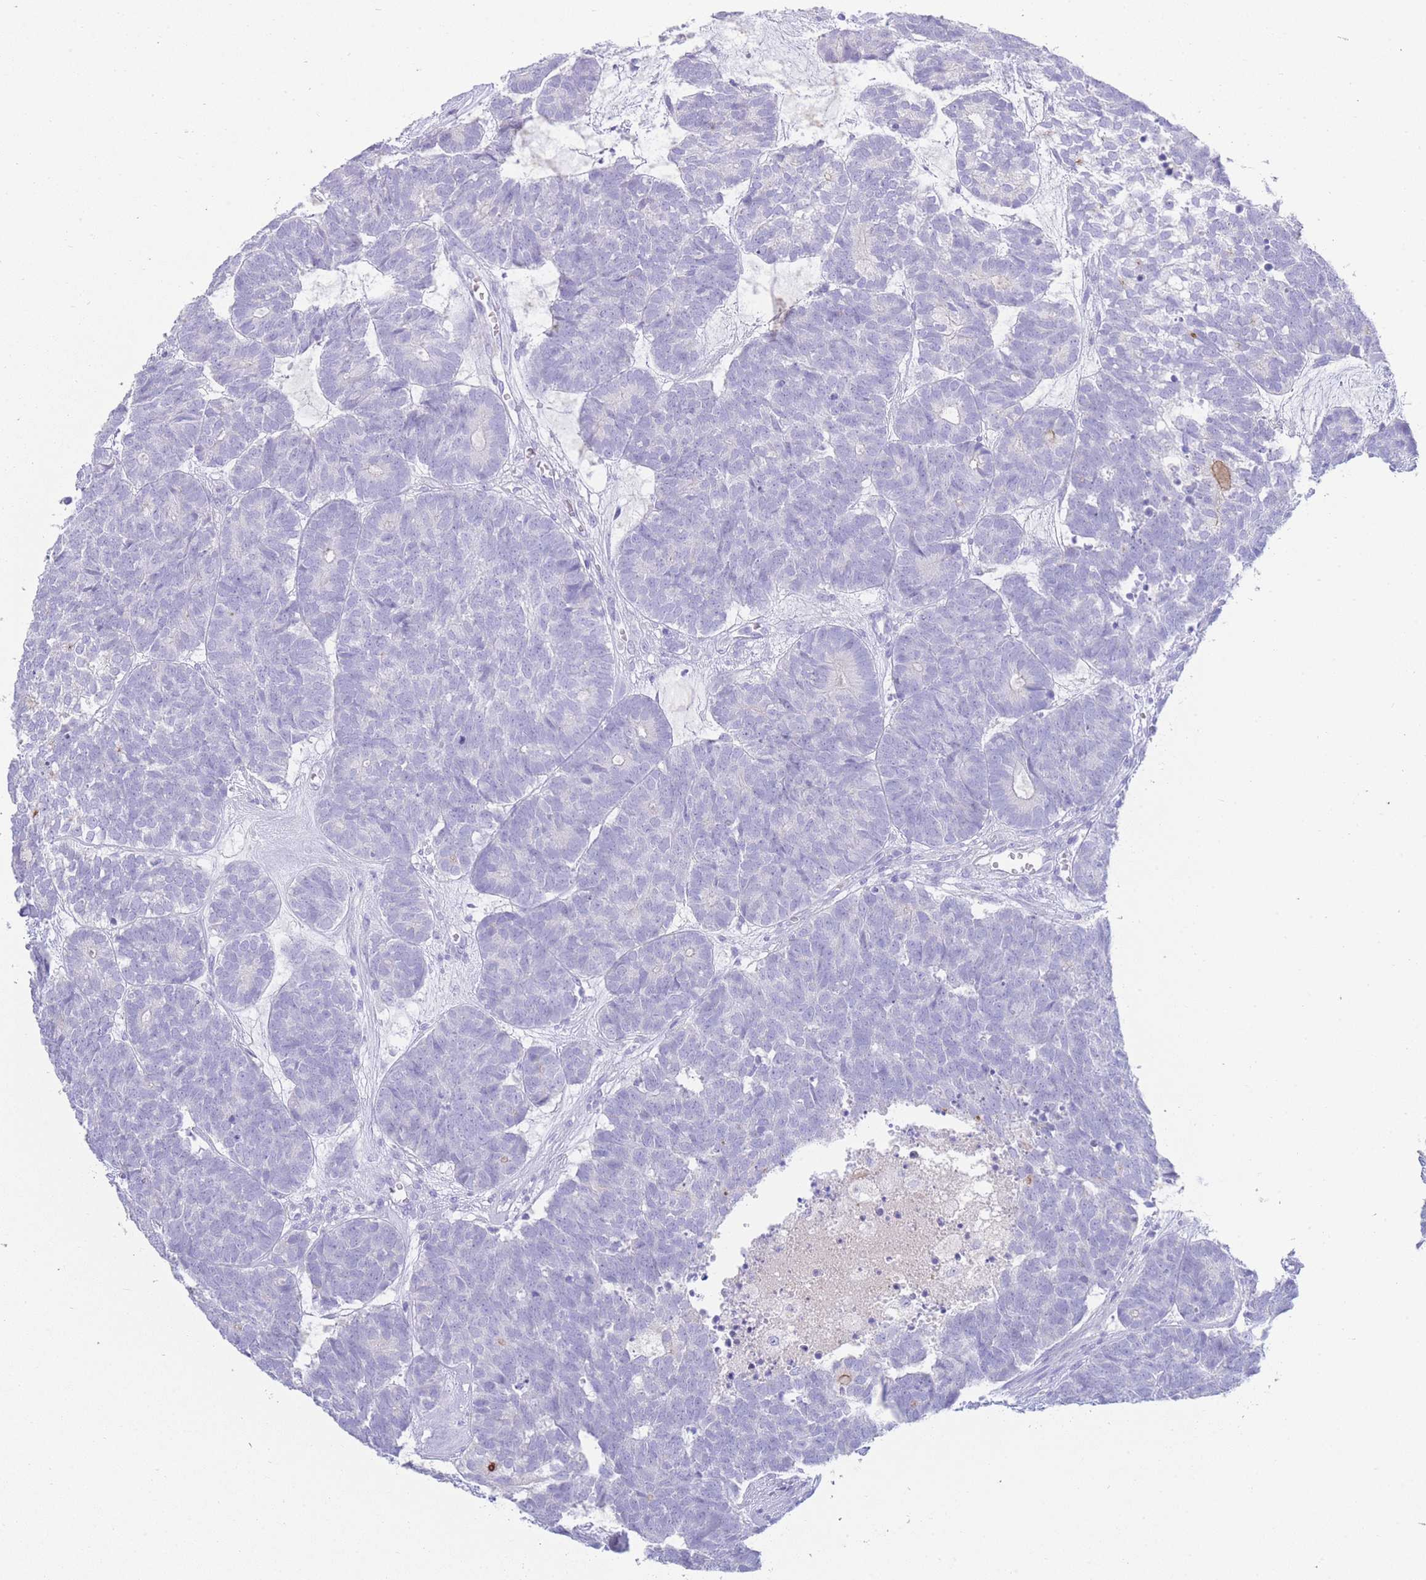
{"staining": {"intensity": "negative", "quantity": "none", "location": "none"}, "tissue": "head and neck cancer", "cell_type": "Tumor cells", "image_type": "cancer", "snomed": [{"axis": "morphology", "description": "Adenocarcinoma, NOS"}, {"axis": "topography", "description": "Head-Neck"}], "caption": "An IHC micrograph of head and neck adenocarcinoma is shown. There is no staining in tumor cells of head and neck adenocarcinoma.", "gene": "LRRC37A", "patient": {"sex": "female", "age": 81}}